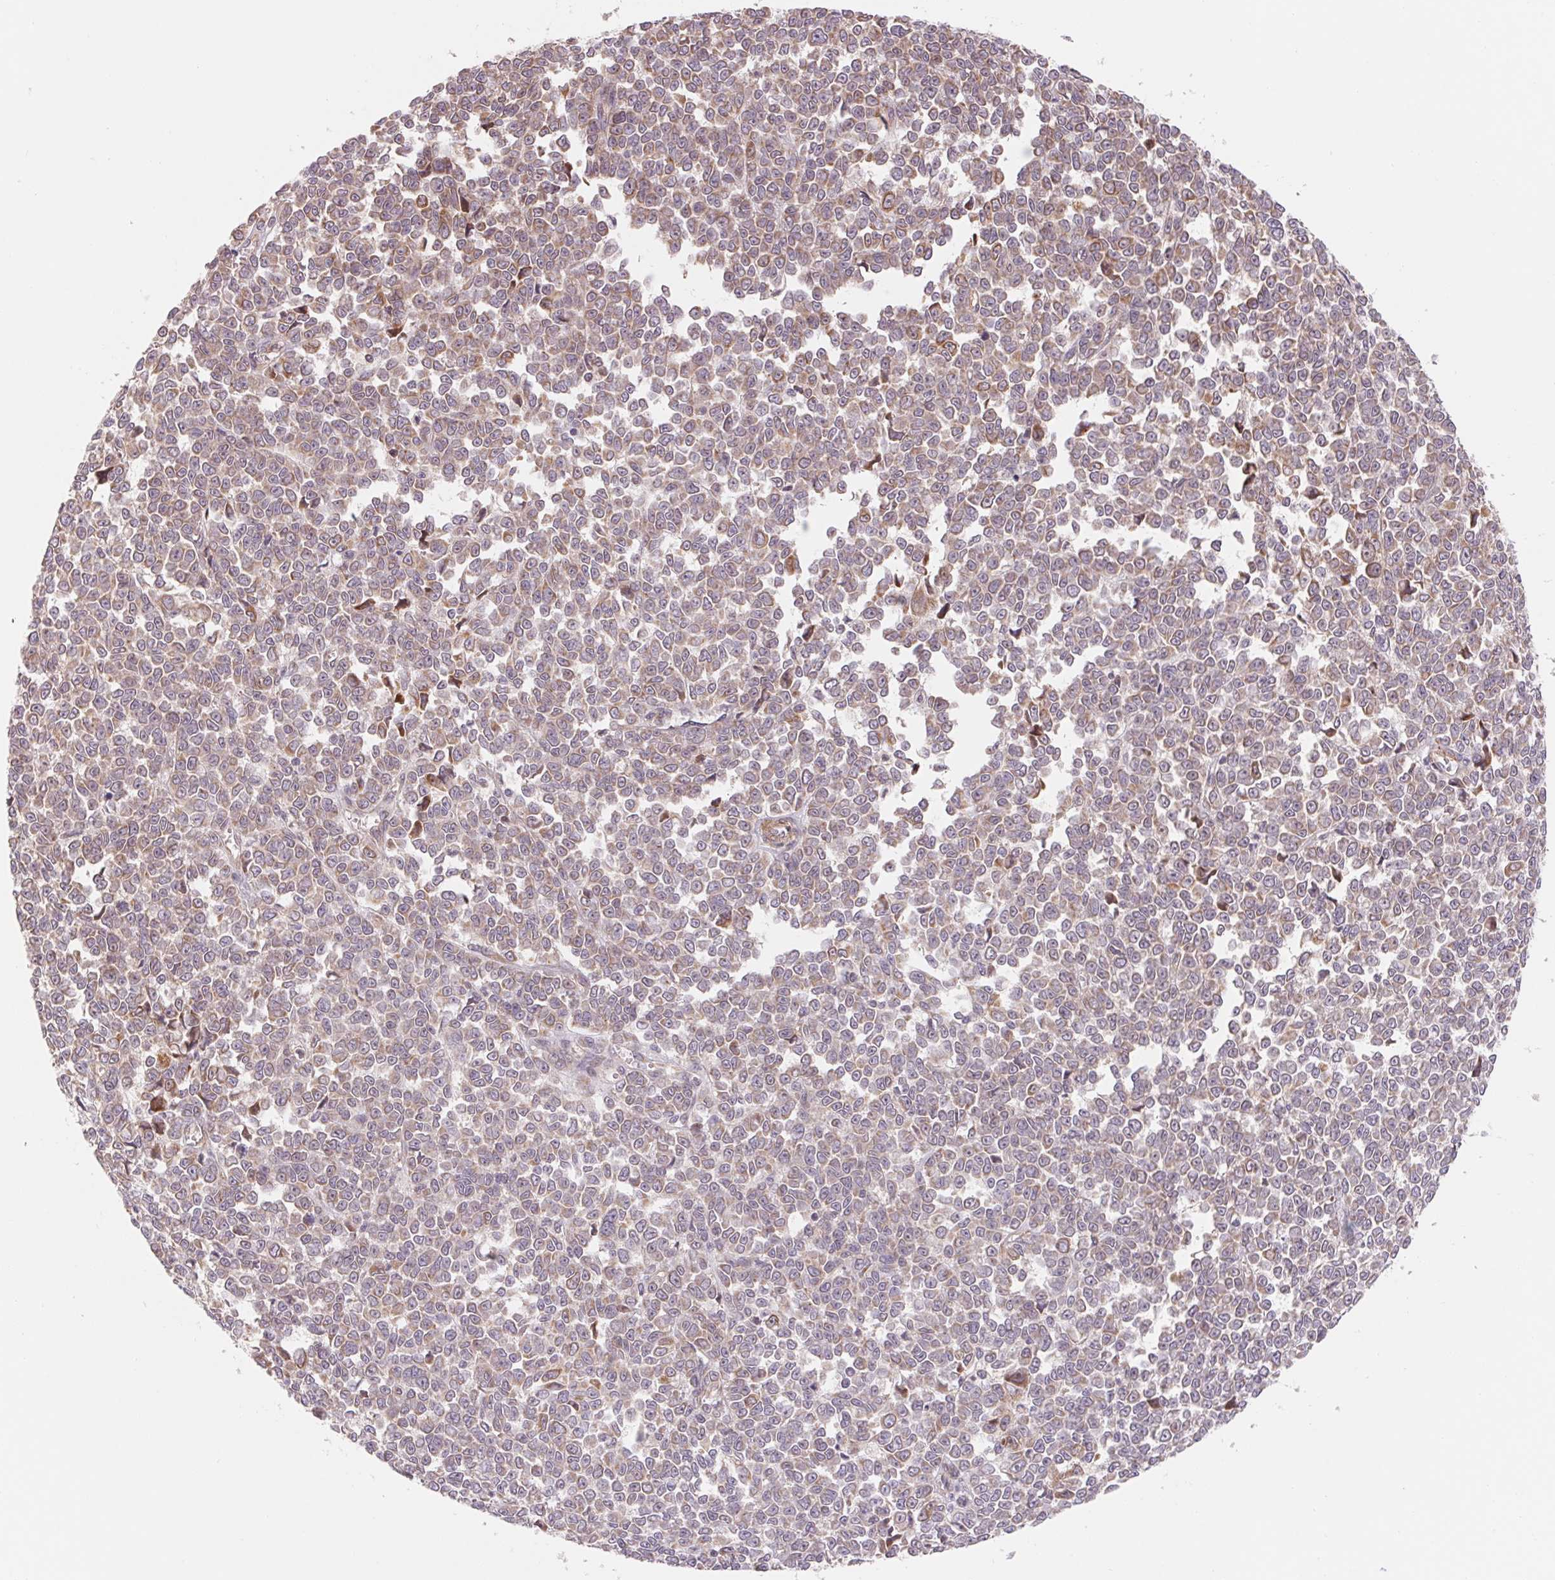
{"staining": {"intensity": "weak", "quantity": "25%-75%", "location": "cytoplasmic/membranous"}, "tissue": "melanoma", "cell_type": "Tumor cells", "image_type": "cancer", "snomed": [{"axis": "morphology", "description": "Malignant melanoma, NOS"}, {"axis": "topography", "description": "Skin"}], "caption": "Immunohistochemical staining of melanoma exhibits weak cytoplasmic/membranous protein positivity in approximately 25%-75% of tumor cells. (brown staining indicates protein expression, while blue staining denotes nuclei).", "gene": "CCDC112", "patient": {"sex": "female", "age": 95}}